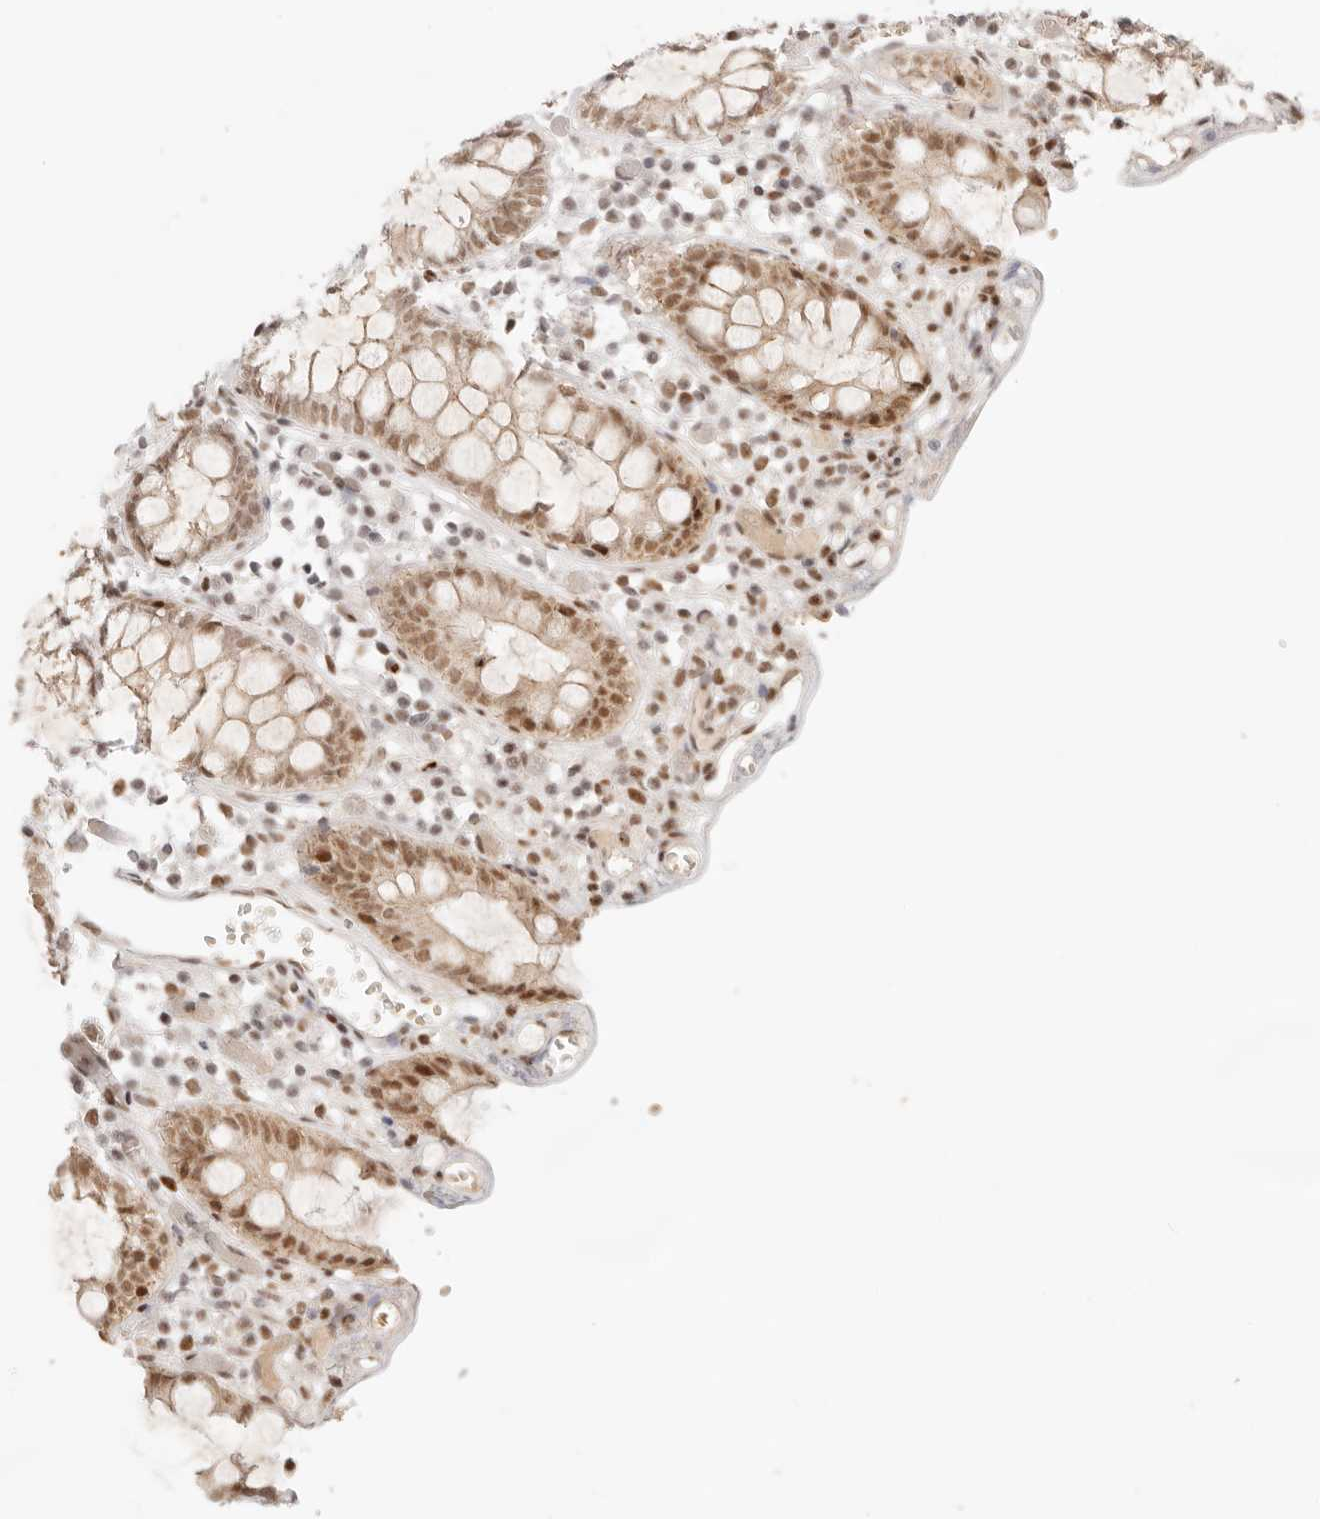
{"staining": {"intensity": "moderate", "quantity": ">75%", "location": "cytoplasmic/membranous"}, "tissue": "colon", "cell_type": "Endothelial cells", "image_type": "normal", "snomed": [{"axis": "morphology", "description": "Normal tissue, NOS"}, {"axis": "topography", "description": "Colon"}], "caption": "The photomicrograph shows immunohistochemical staining of normal colon. There is moderate cytoplasmic/membranous positivity is seen in approximately >75% of endothelial cells.", "gene": "HOXC5", "patient": {"sex": "male", "age": 14}}